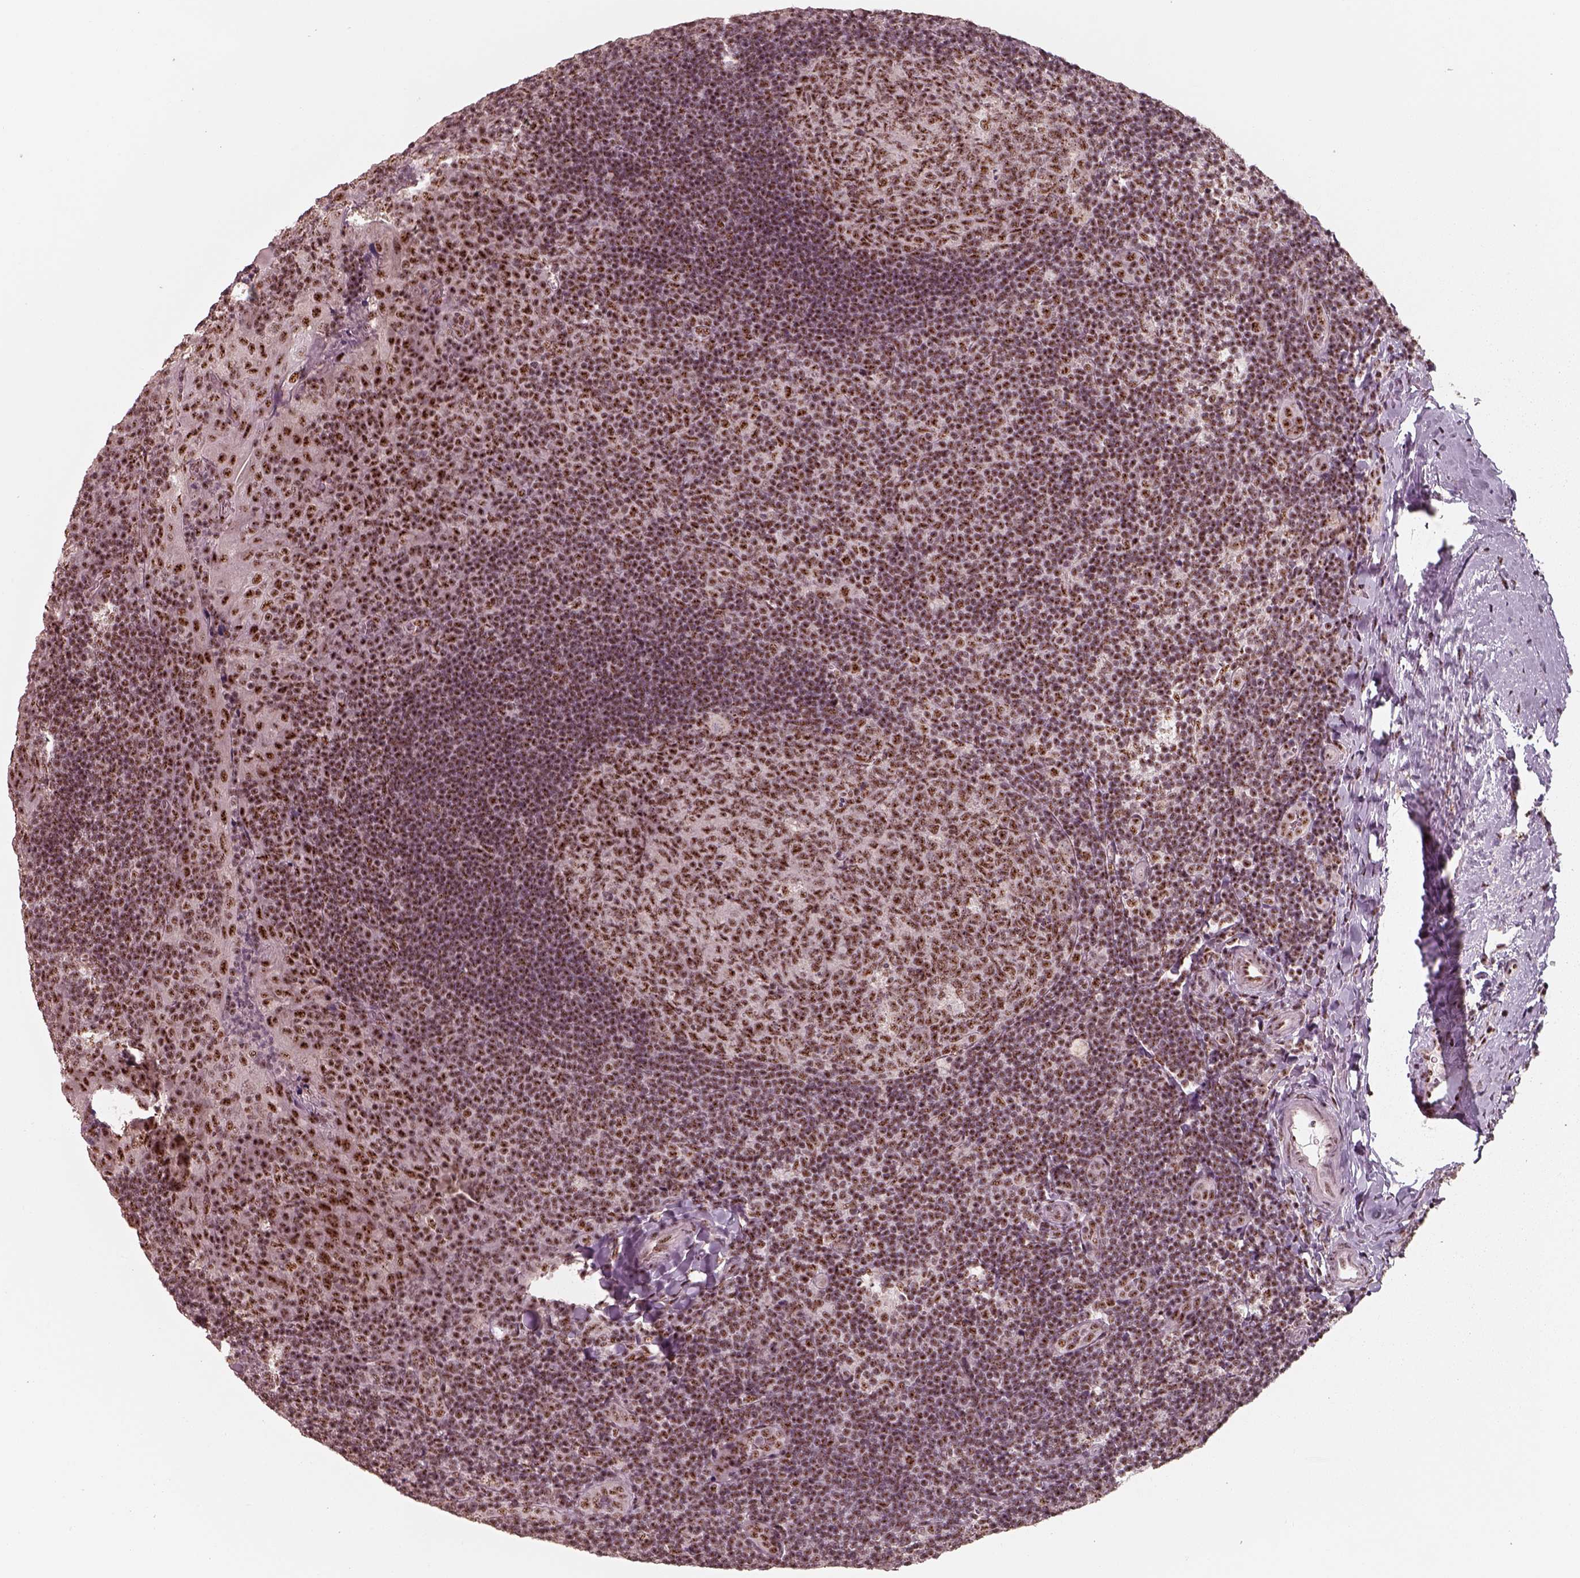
{"staining": {"intensity": "strong", "quantity": ">75%", "location": "nuclear"}, "tissue": "tonsil", "cell_type": "Germinal center cells", "image_type": "normal", "snomed": [{"axis": "morphology", "description": "Normal tissue, NOS"}, {"axis": "topography", "description": "Tonsil"}], "caption": "Immunohistochemical staining of unremarkable human tonsil exhibits strong nuclear protein staining in approximately >75% of germinal center cells.", "gene": "ATXN7L3", "patient": {"sex": "male", "age": 17}}